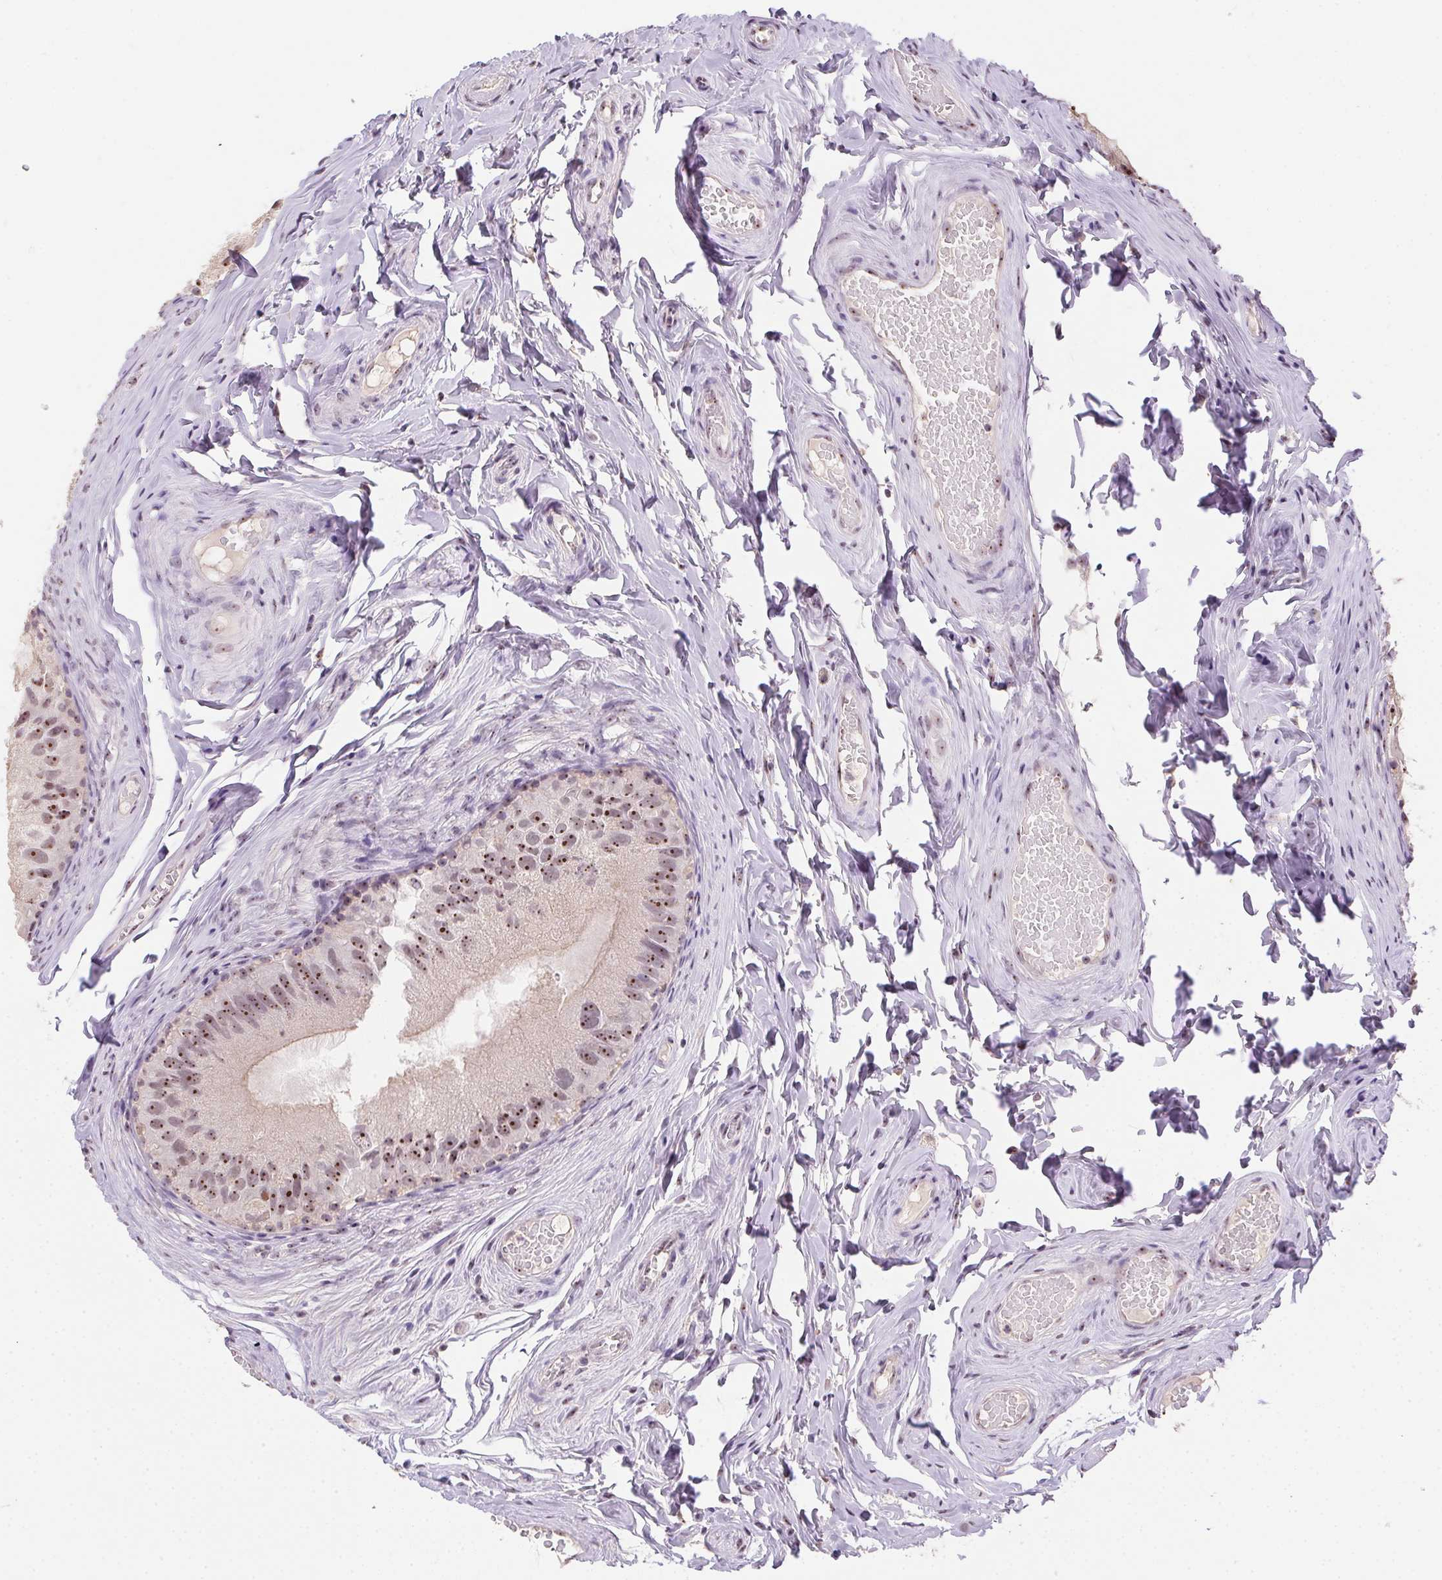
{"staining": {"intensity": "moderate", "quantity": ">75%", "location": "nuclear"}, "tissue": "epididymis", "cell_type": "Glandular cells", "image_type": "normal", "snomed": [{"axis": "morphology", "description": "Normal tissue, NOS"}, {"axis": "topography", "description": "Epididymis"}], "caption": "IHC of unremarkable epididymis displays medium levels of moderate nuclear staining in approximately >75% of glandular cells.", "gene": "BATF2", "patient": {"sex": "male", "age": 45}}